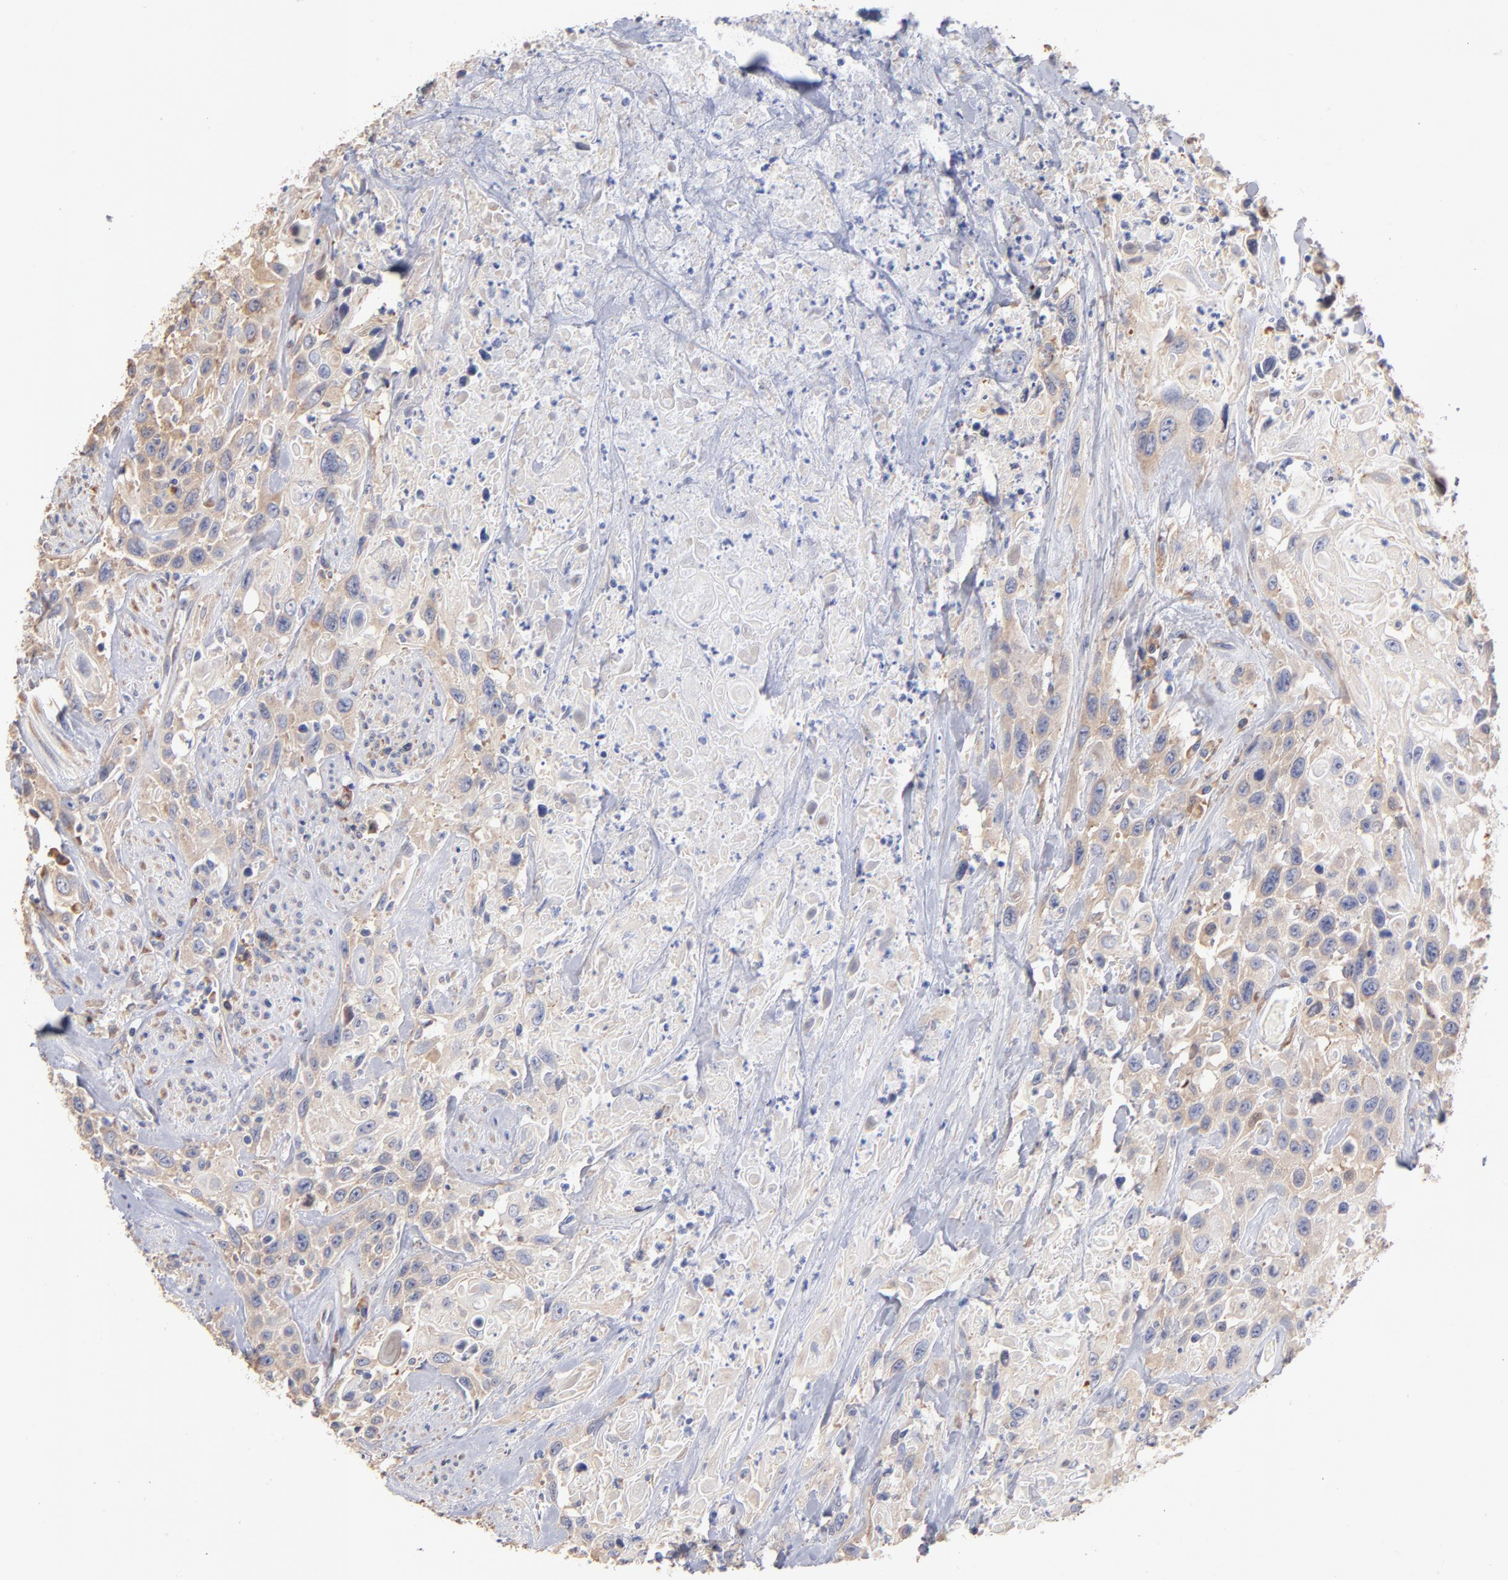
{"staining": {"intensity": "weak", "quantity": "<25%", "location": "cytoplasmic/membranous"}, "tissue": "urothelial cancer", "cell_type": "Tumor cells", "image_type": "cancer", "snomed": [{"axis": "morphology", "description": "Urothelial carcinoma, High grade"}, {"axis": "topography", "description": "Urinary bladder"}], "caption": "This is a histopathology image of immunohistochemistry (IHC) staining of urothelial carcinoma (high-grade), which shows no positivity in tumor cells.", "gene": "RPL9", "patient": {"sex": "female", "age": 84}}